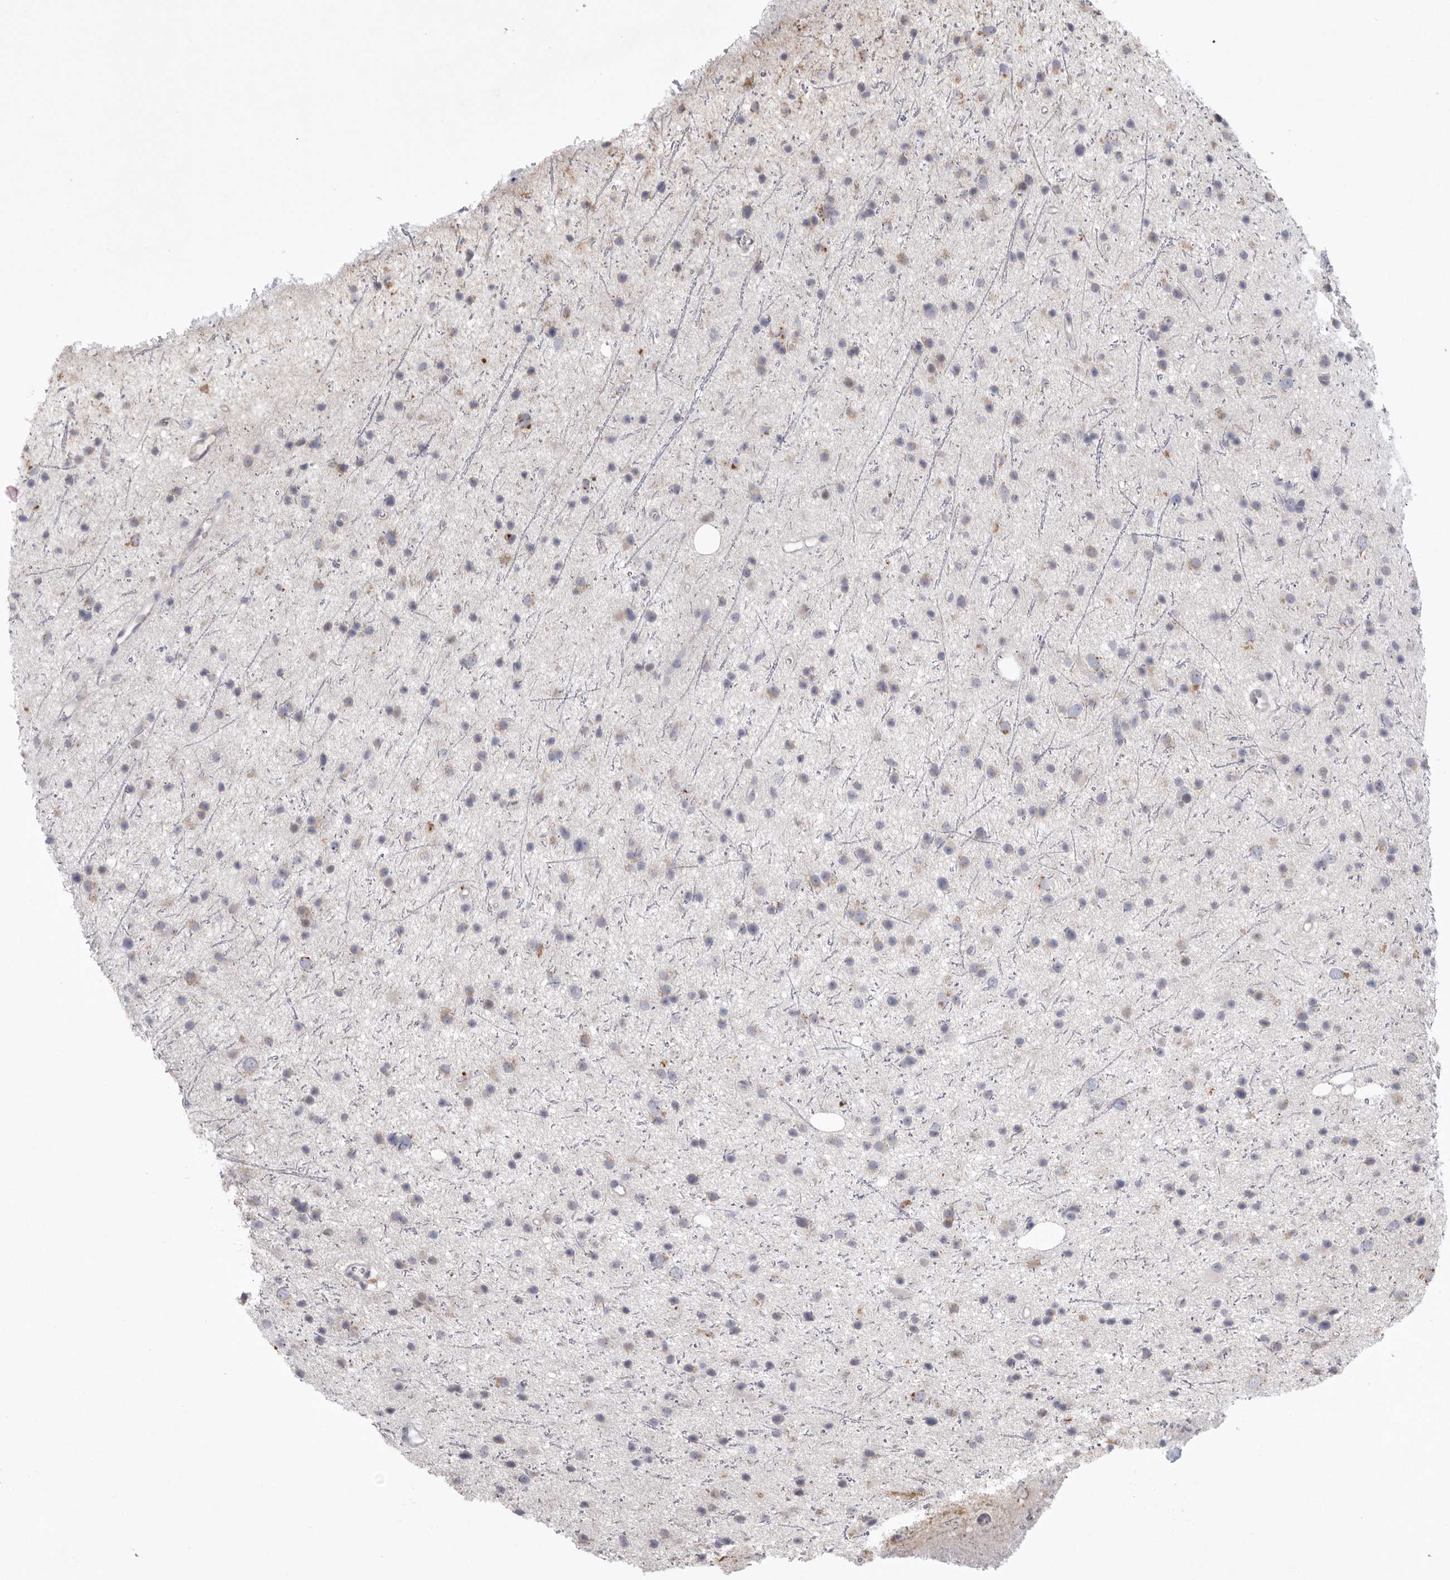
{"staining": {"intensity": "weak", "quantity": "<25%", "location": "cytoplasmic/membranous"}, "tissue": "glioma", "cell_type": "Tumor cells", "image_type": "cancer", "snomed": [{"axis": "morphology", "description": "Glioma, malignant, Low grade"}, {"axis": "topography", "description": "Cerebral cortex"}], "caption": "Malignant glioma (low-grade) was stained to show a protein in brown. There is no significant positivity in tumor cells.", "gene": "VDAC3", "patient": {"sex": "female", "age": 39}}